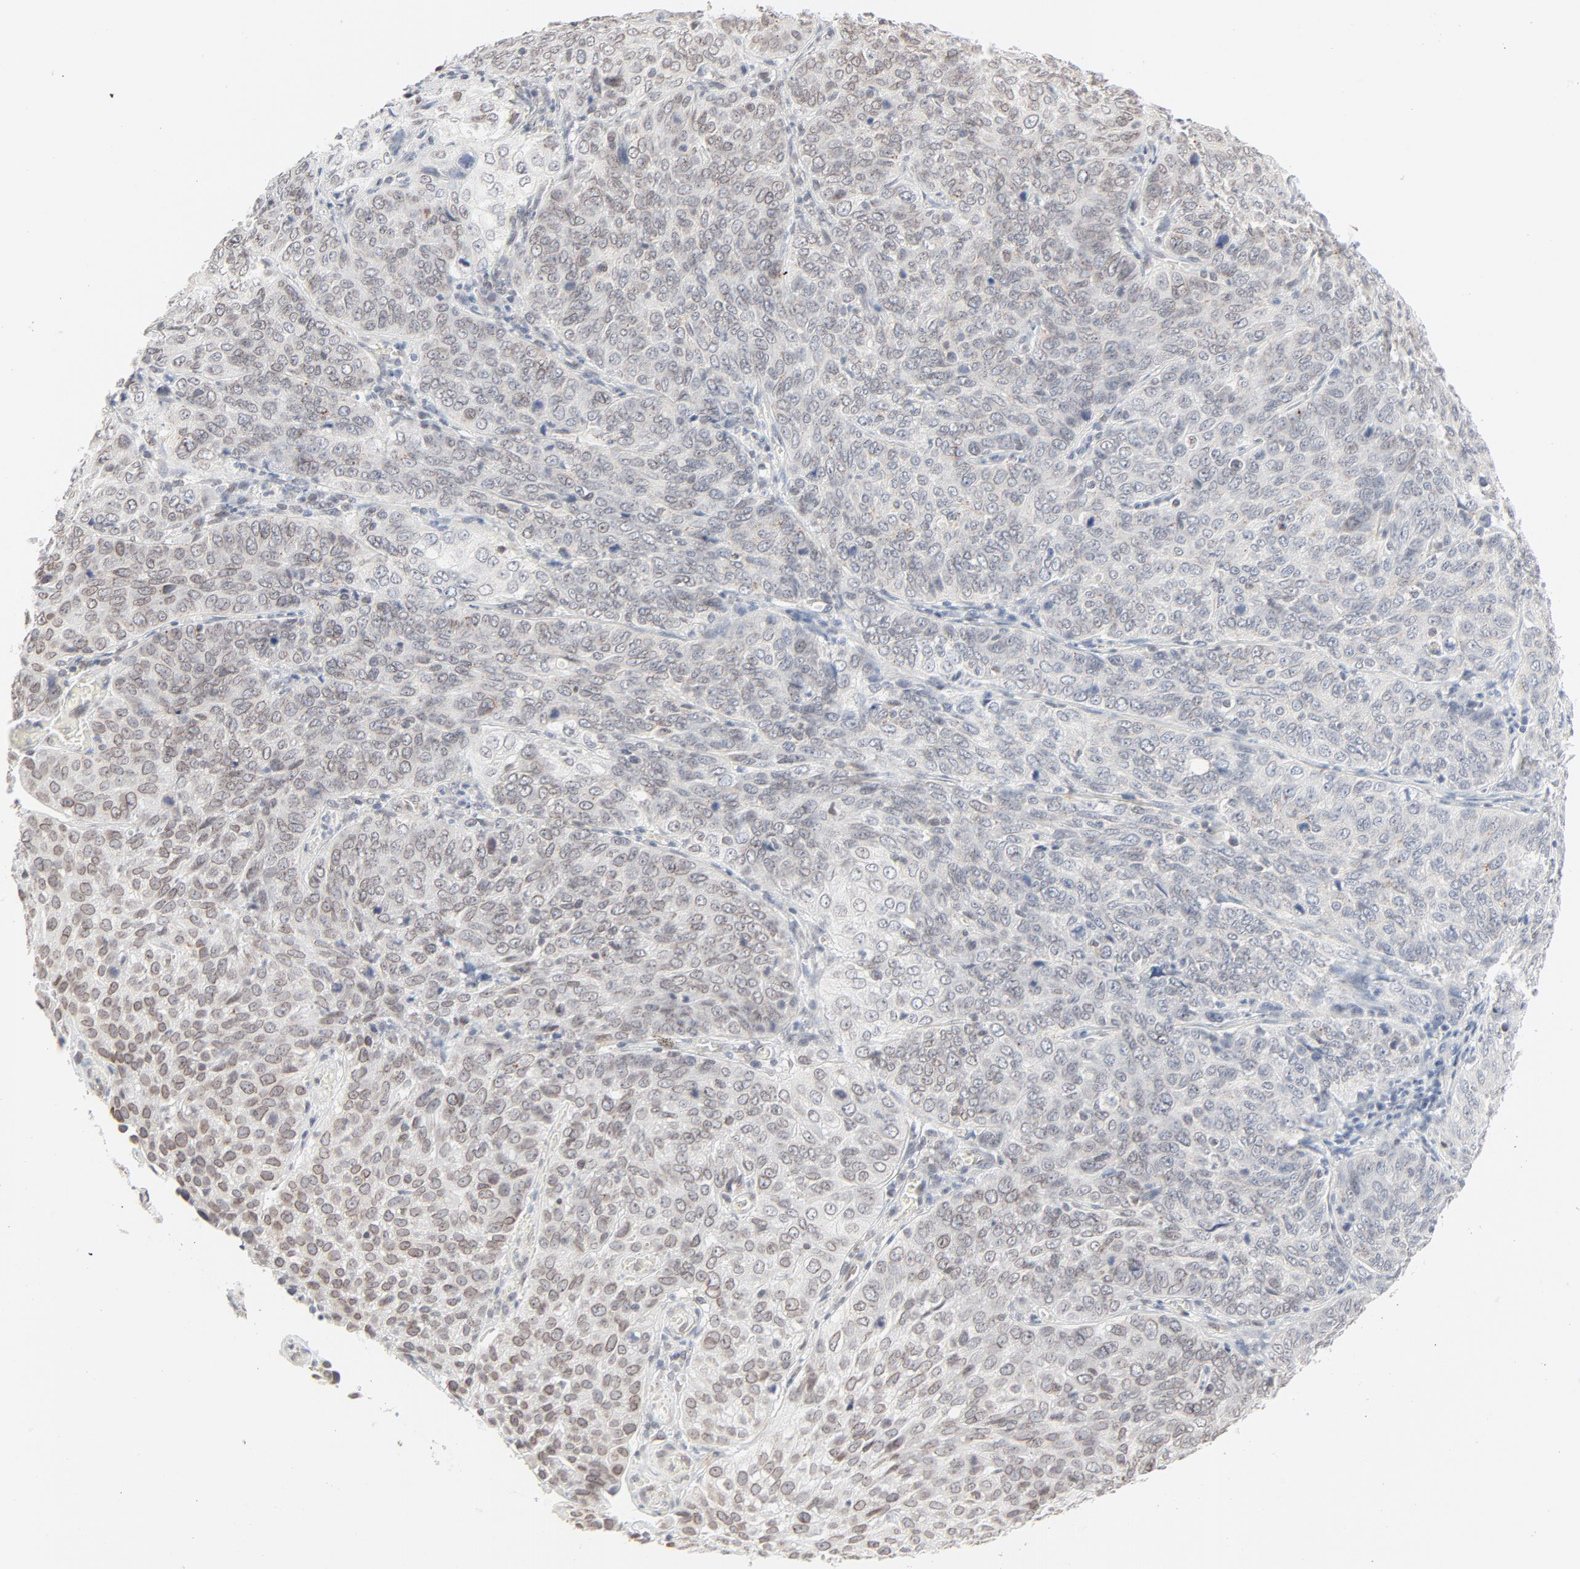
{"staining": {"intensity": "moderate", "quantity": "25%-75%", "location": "cytoplasmic/membranous,nuclear"}, "tissue": "cervical cancer", "cell_type": "Tumor cells", "image_type": "cancer", "snomed": [{"axis": "morphology", "description": "Squamous cell carcinoma, NOS"}, {"axis": "topography", "description": "Cervix"}], "caption": "Cervical cancer (squamous cell carcinoma) was stained to show a protein in brown. There is medium levels of moderate cytoplasmic/membranous and nuclear positivity in approximately 25%-75% of tumor cells.", "gene": "MAD1L1", "patient": {"sex": "female", "age": 38}}